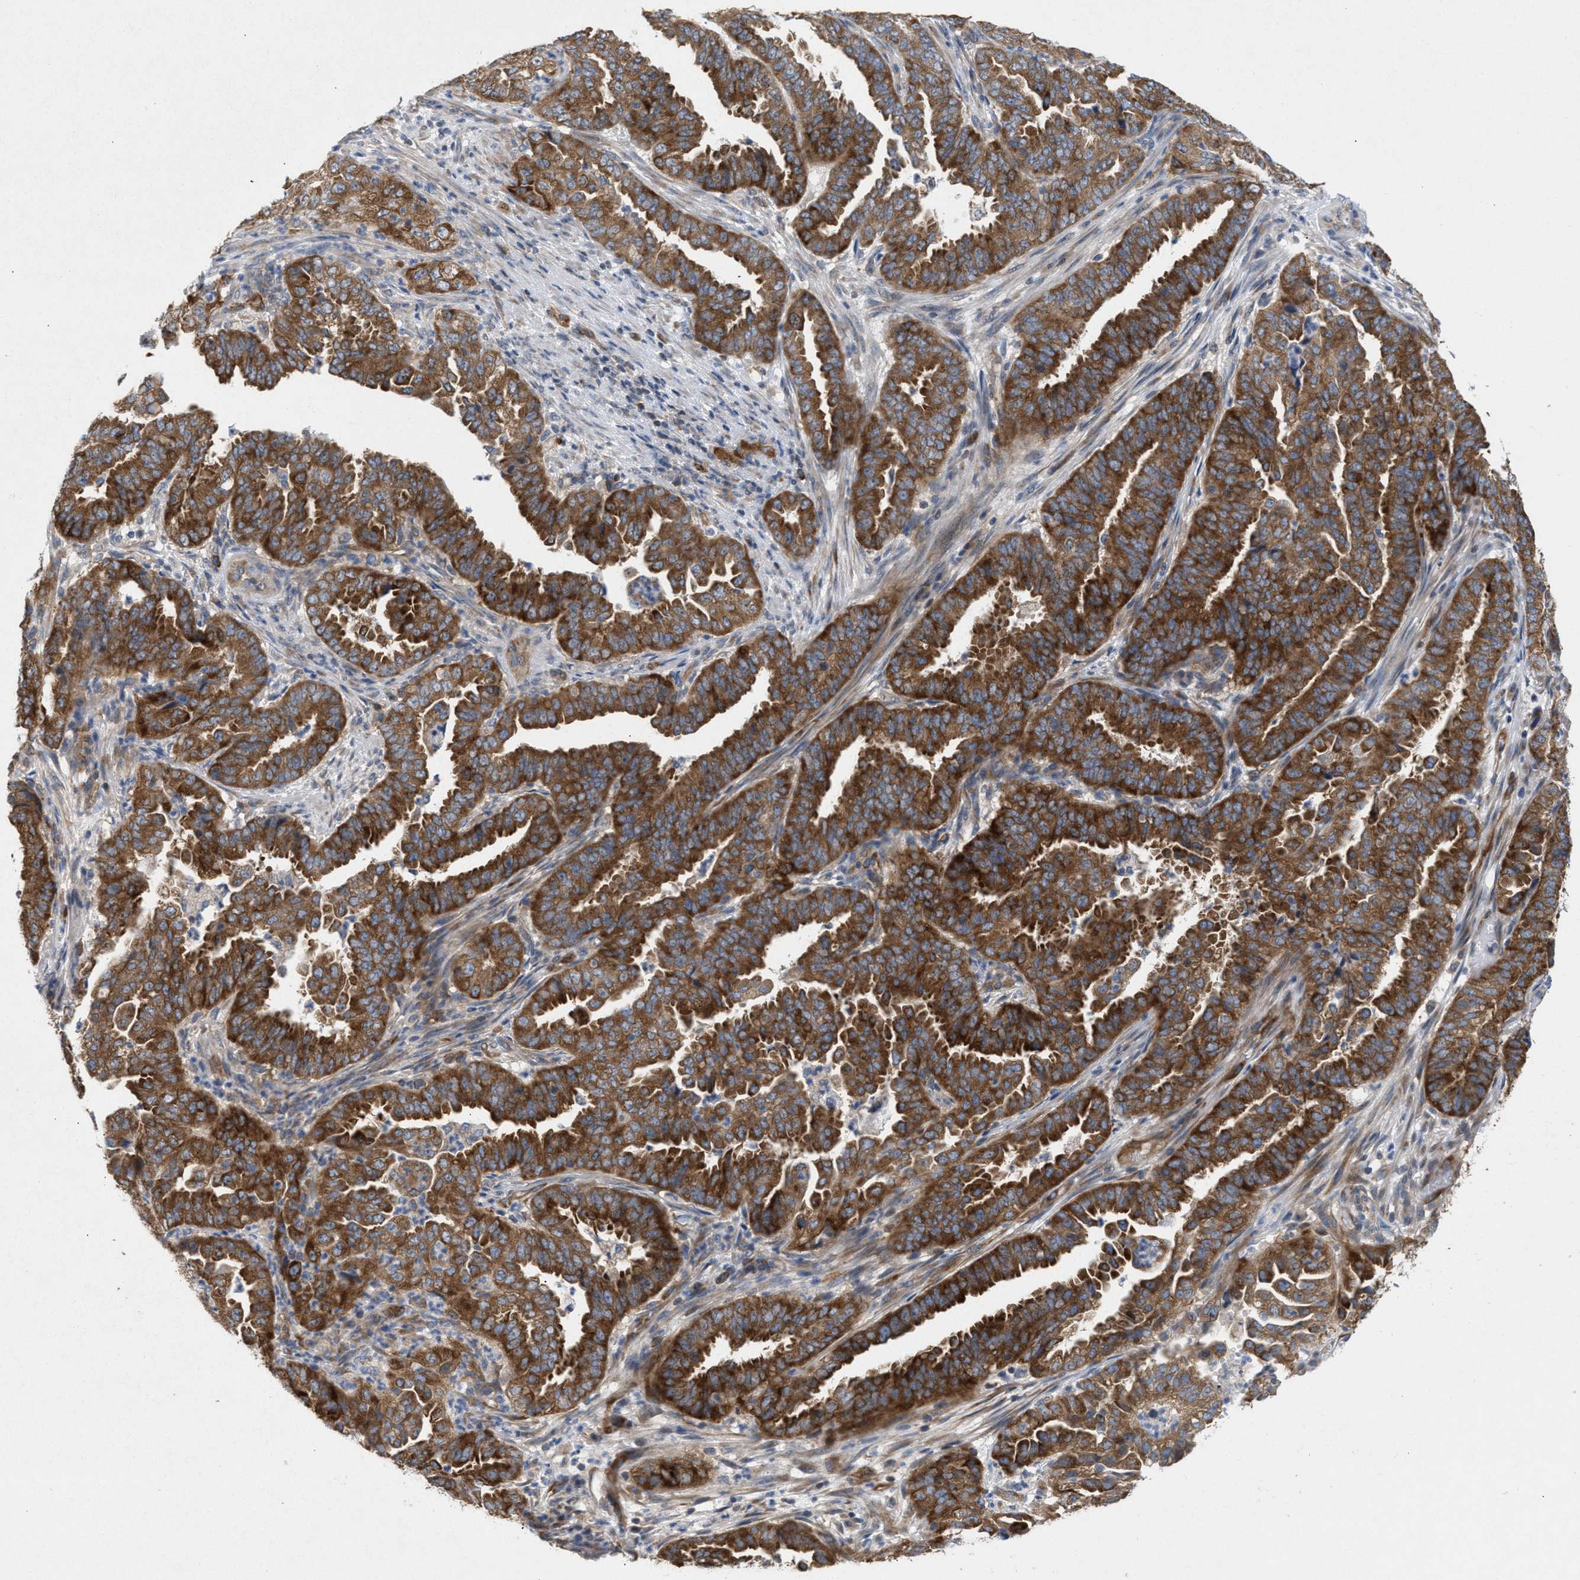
{"staining": {"intensity": "strong", "quantity": ">75%", "location": "cytoplasmic/membranous"}, "tissue": "endometrial cancer", "cell_type": "Tumor cells", "image_type": "cancer", "snomed": [{"axis": "morphology", "description": "Adenocarcinoma, NOS"}, {"axis": "topography", "description": "Endometrium"}], "caption": "There is high levels of strong cytoplasmic/membranous positivity in tumor cells of endometrial adenocarcinoma, as demonstrated by immunohistochemical staining (brown color).", "gene": "UBAP2", "patient": {"sex": "female", "age": 51}}